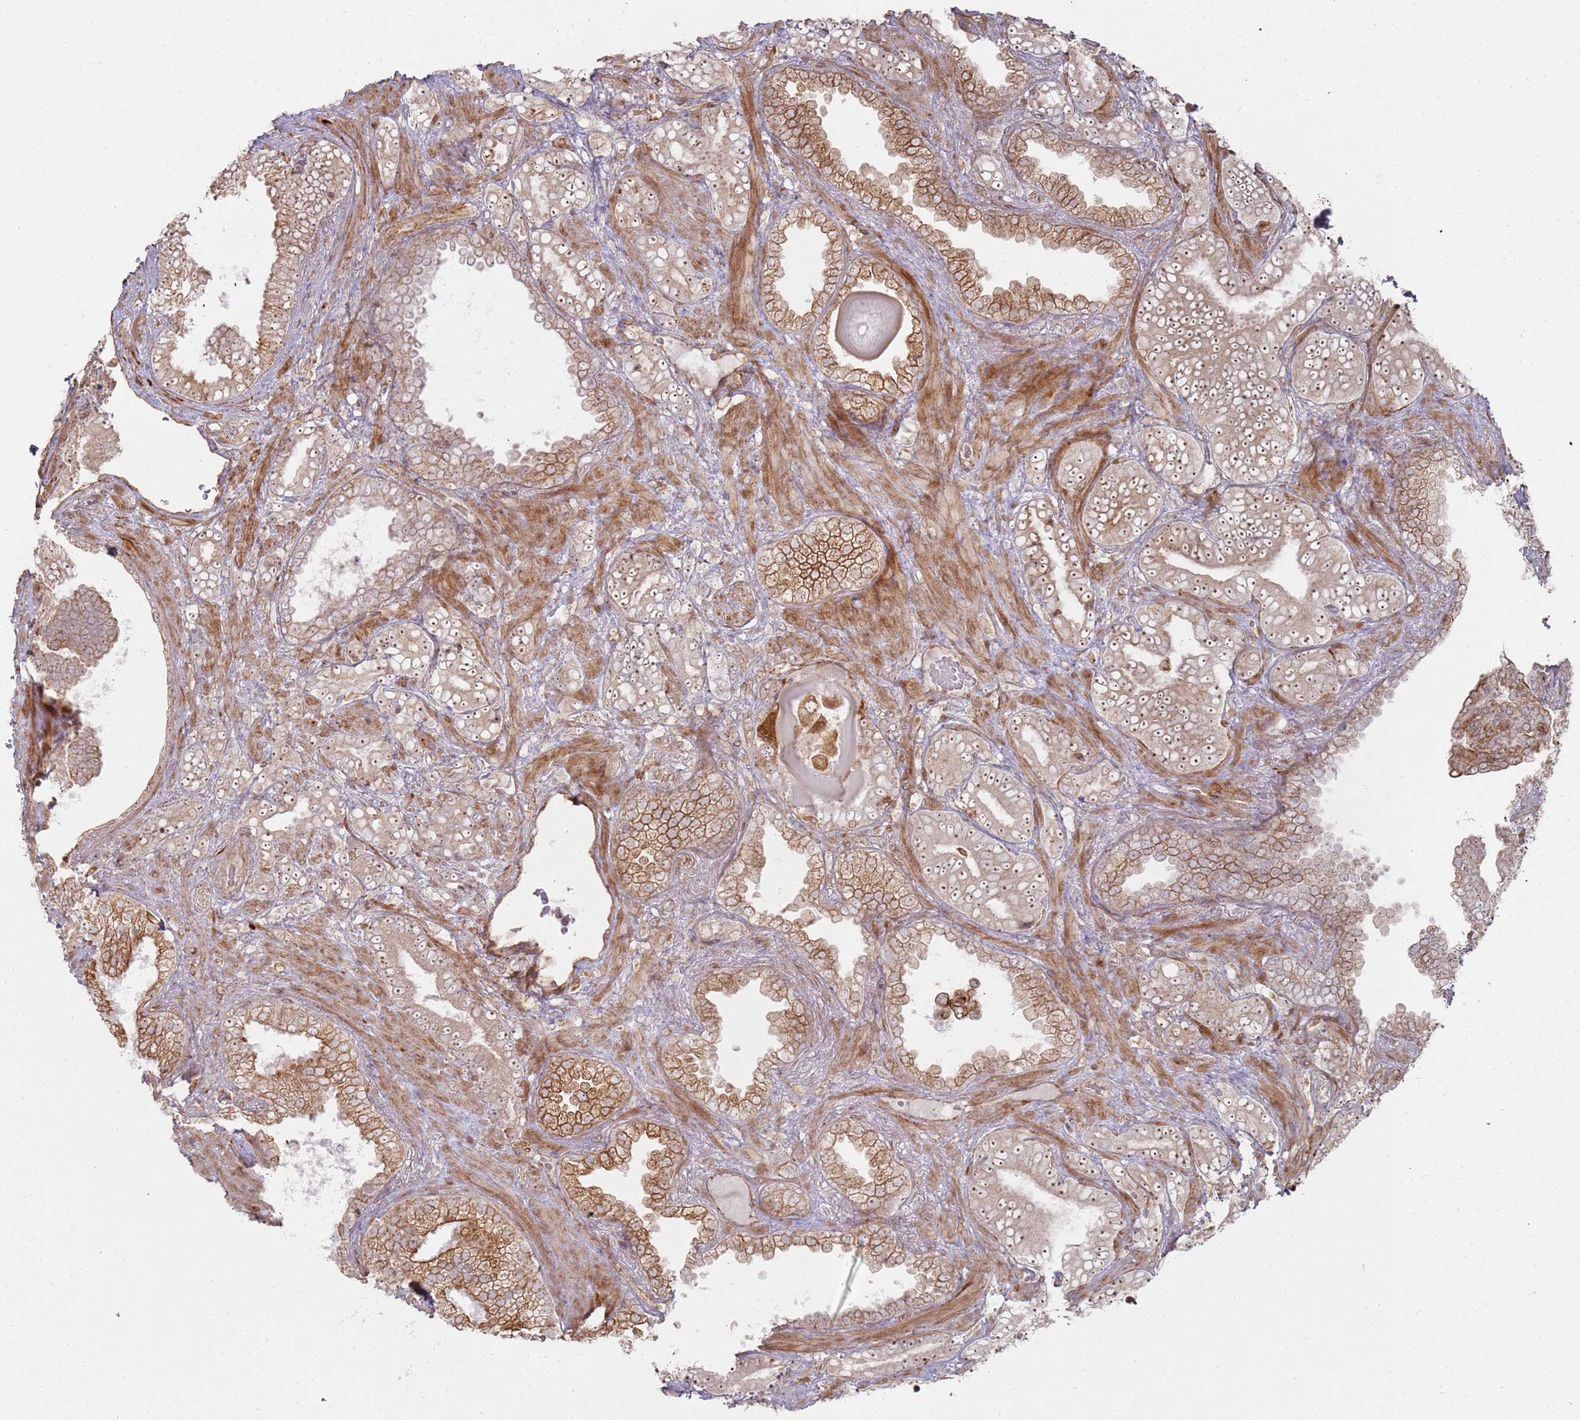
{"staining": {"intensity": "moderate", "quantity": ">75%", "location": "cytoplasmic/membranous,nuclear"}, "tissue": "prostate cancer", "cell_type": "Tumor cells", "image_type": "cancer", "snomed": [{"axis": "morphology", "description": "Adenocarcinoma, High grade"}, {"axis": "topography", "description": "Prostate and seminal vesicle, NOS"}], "caption": "Brown immunohistochemical staining in human prostate cancer reveals moderate cytoplasmic/membranous and nuclear staining in approximately >75% of tumor cells.", "gene": "PHF21A", "patient": {"sex": "male", "age": 67}}